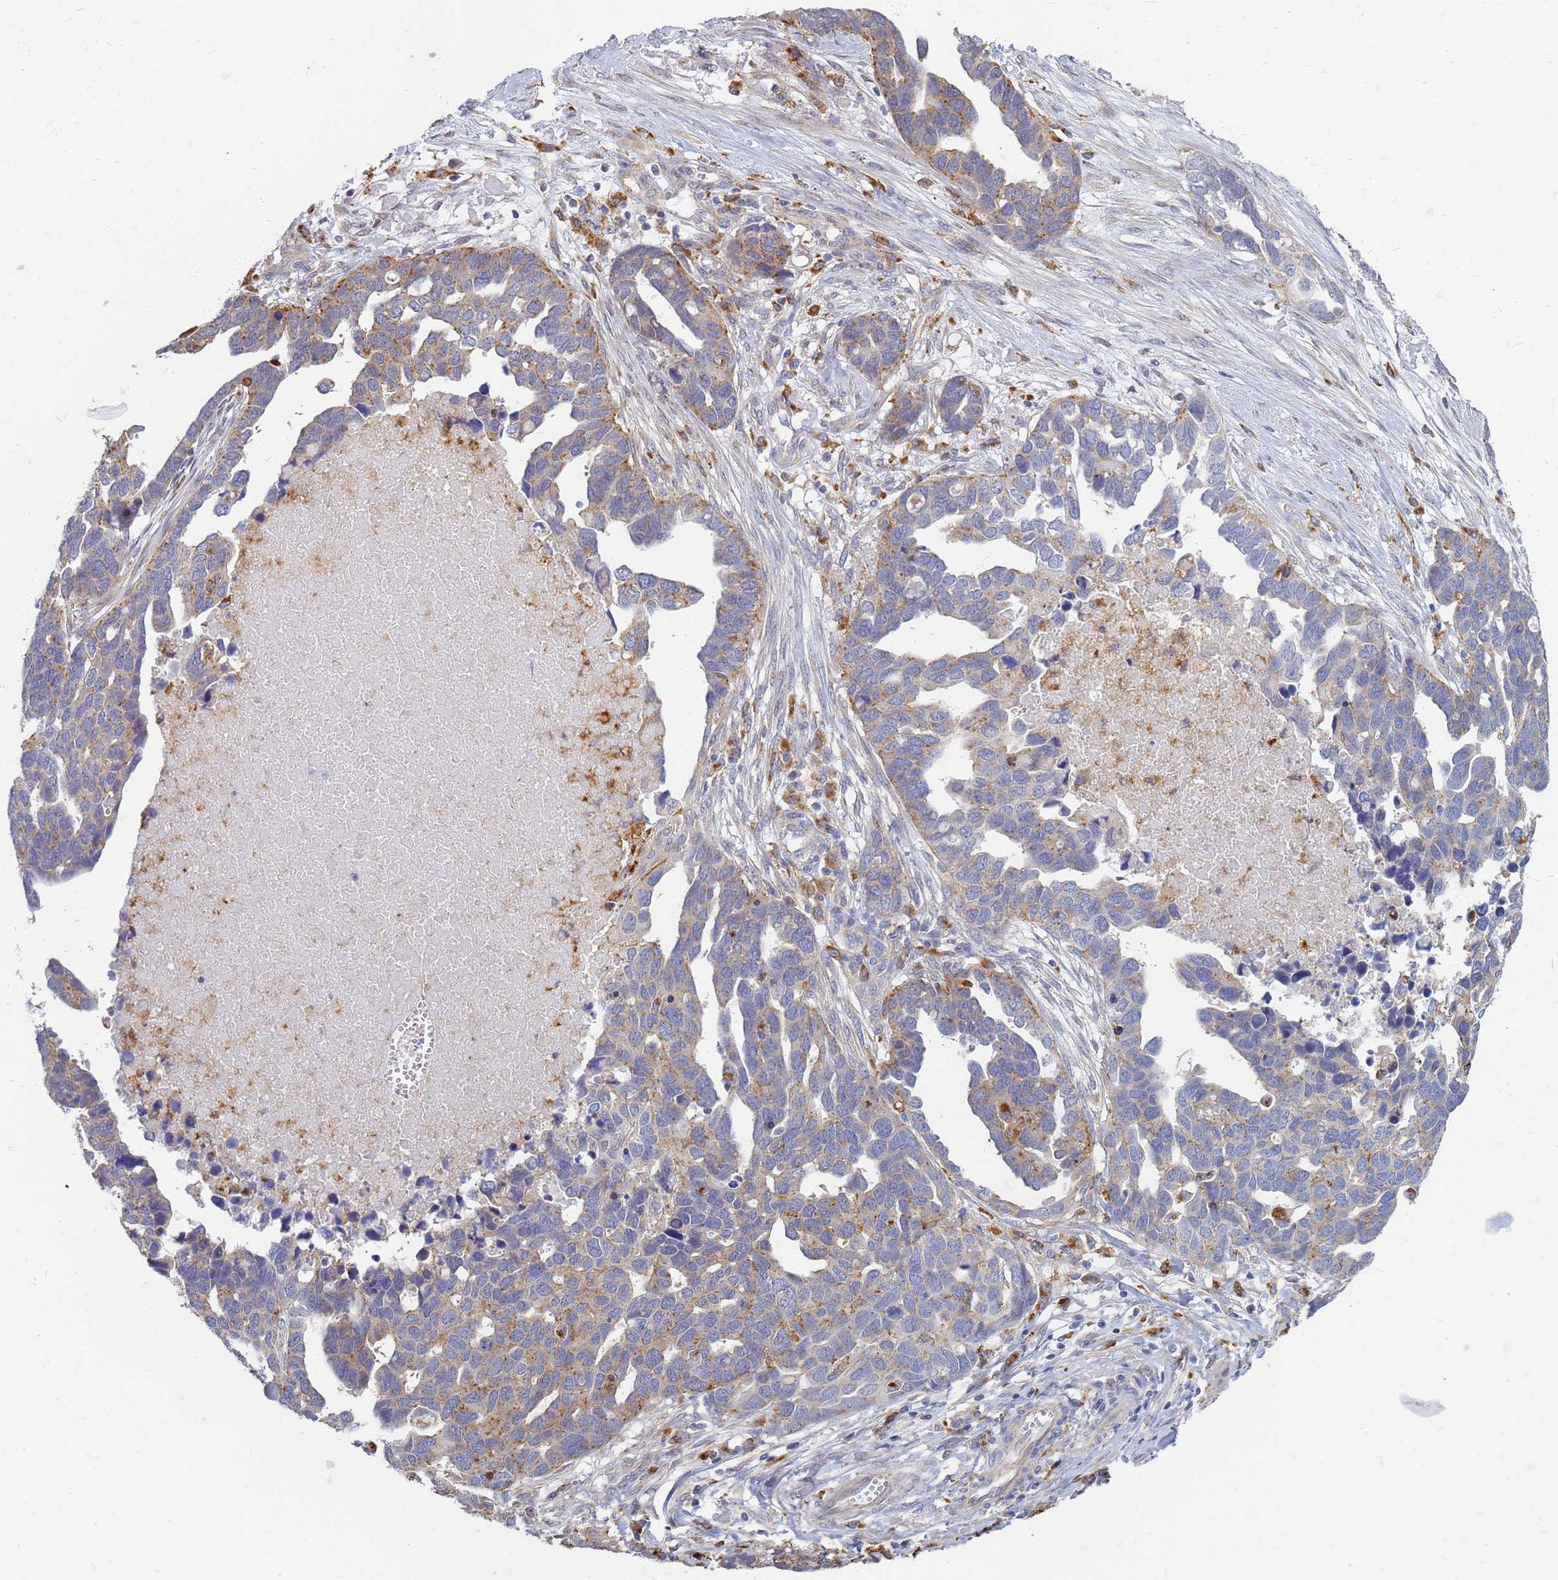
{"staining": {"intensity": "moderate", "quantity": "25%-75%", "location": "cytoplasmic/membranous"}, "tissue": "ovarian cancer", "cell_type": "Tumor cells", "image_type": "cancer", "snomed": [{"axis": "morphology", "description": "Cystadenocarcinoma, serous, NOS"}, {"axis": "topography", "description": "Ovary"}], "caption": "The immunohistochemical stain highlights moderate cytoplasmic/membranous positivity in tumor cells of ovarian cancer (serous cystadenocarcinoma) tissue.", "gene": "ATP6V1E1", "patient": {"sex": "female", "age": 54}}